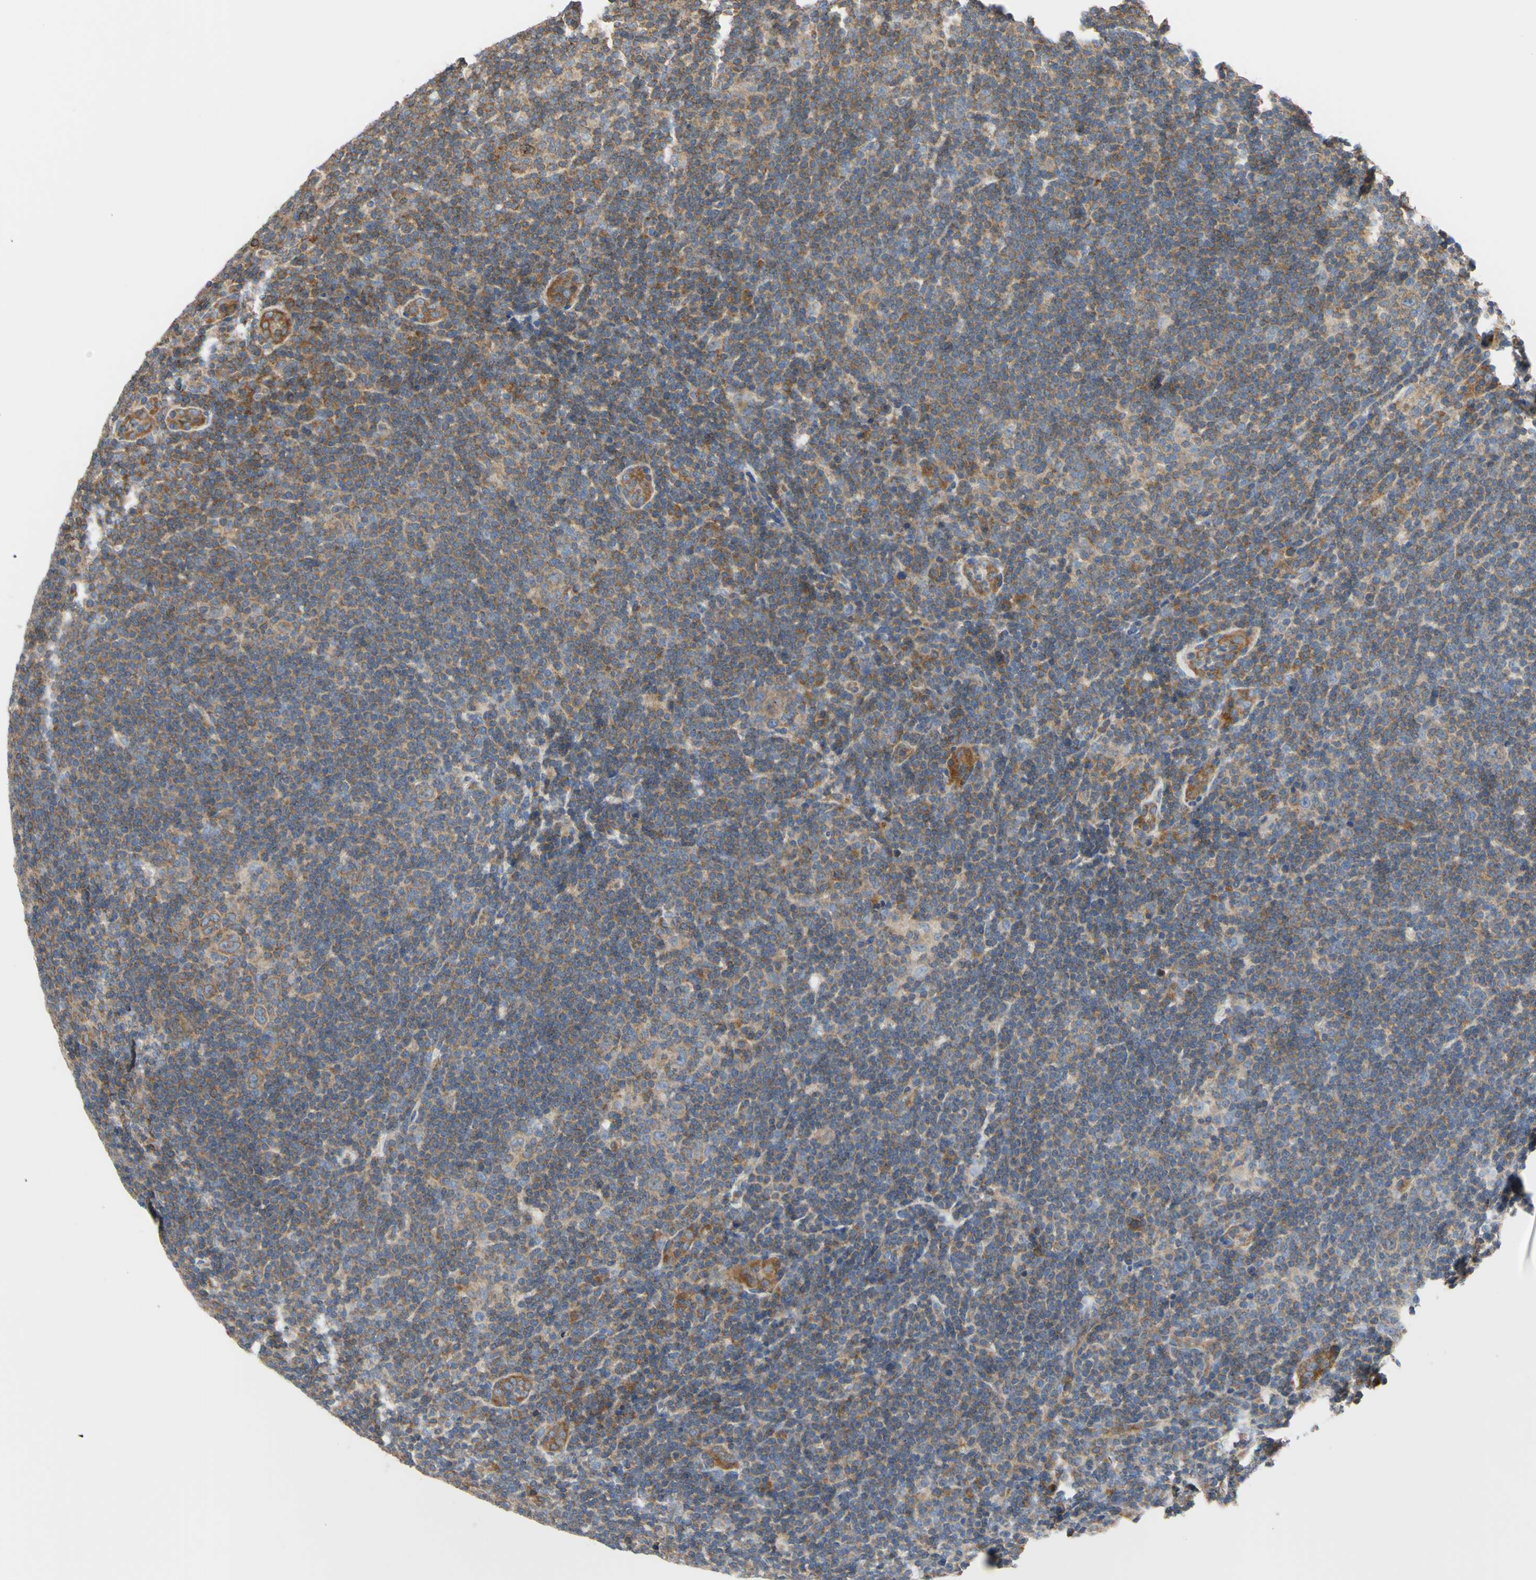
{"staining": {"intensity": "weak", "quantity": ">75%", "location": "cytoplasmic/membranous"}, "tissue": "lymphoma", "cell_type": "Tumor cells", "image_type": "cancer", "snomed": [{"axis": "morphology", "description": "Hodgkin's disease, NOS"}, {"axis": "topography", "description": "Lymph node"}], "caption": "About >75% of tumor cells in lymphoma display weak cytoplasmic/membranous protein expression as visualized by brown immunohistochemical staining.", "gene": "BECN1", "patient": {"sex": "female", "age": 57}}